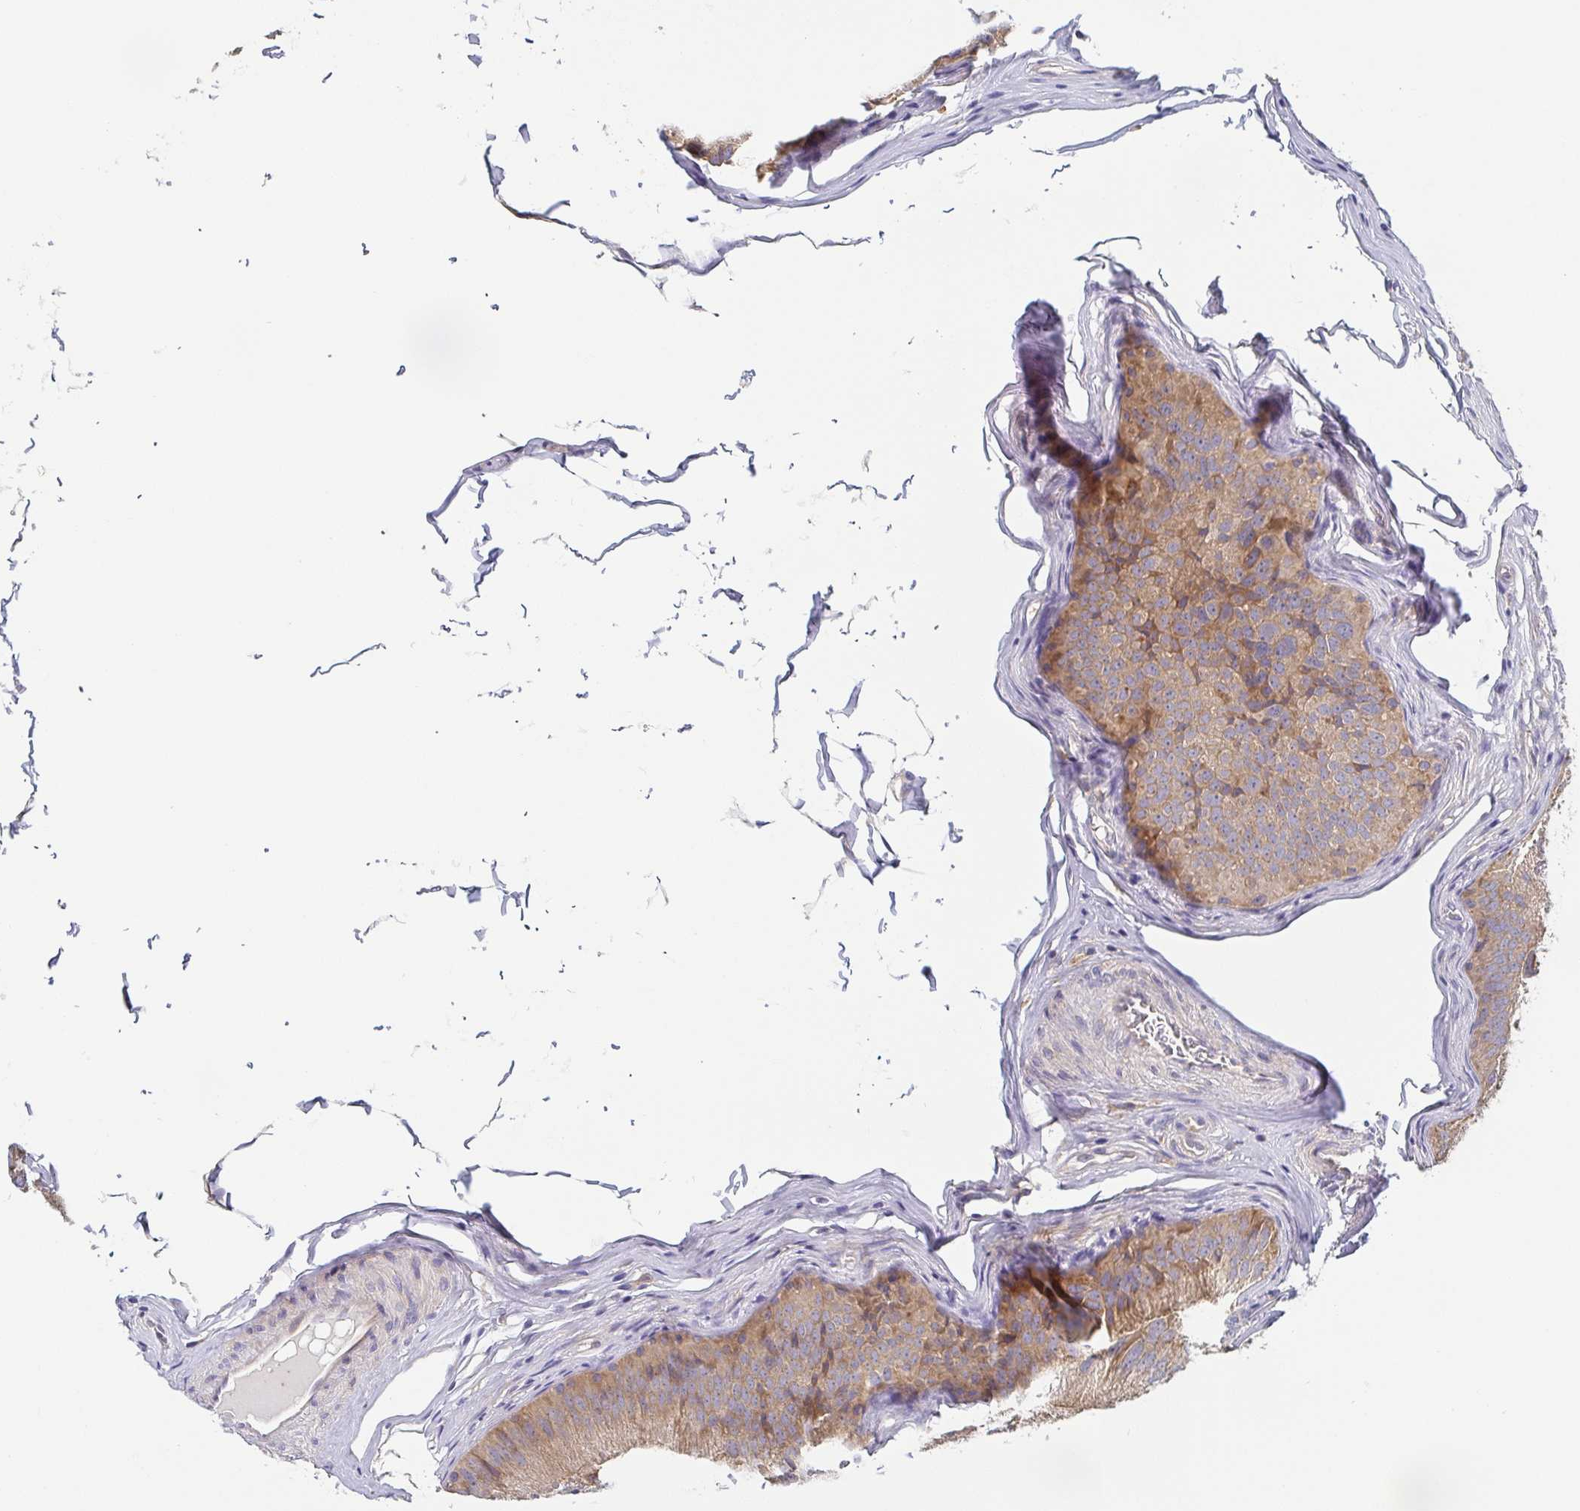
{"staining": {"intensity": "moderate", "quantity": ">75%", "location": "cytoplasmic/membranous"}, "tissue": "epididymis", "cell_type": "Glandular cells", "image_type": "normal", "snomed": [{"axis": "morphology", "description": "Normal tissue, NOS"}, {"axis": "topography", "description": "Epididymis, spermatic cord, NOS"}], "caption": "IHC histopathology image of unremarkable epididymis: human epididymis stained using immunohistochemistry (IHC) displays medium levels of moderate protein expression localized specifically in the cytoplasmic/membranous of glandular cells, appearing as a cytoplasmic/membranous brown color.", "gene": "TUFT1", "patient": {"sex": "male", "age": 39}}